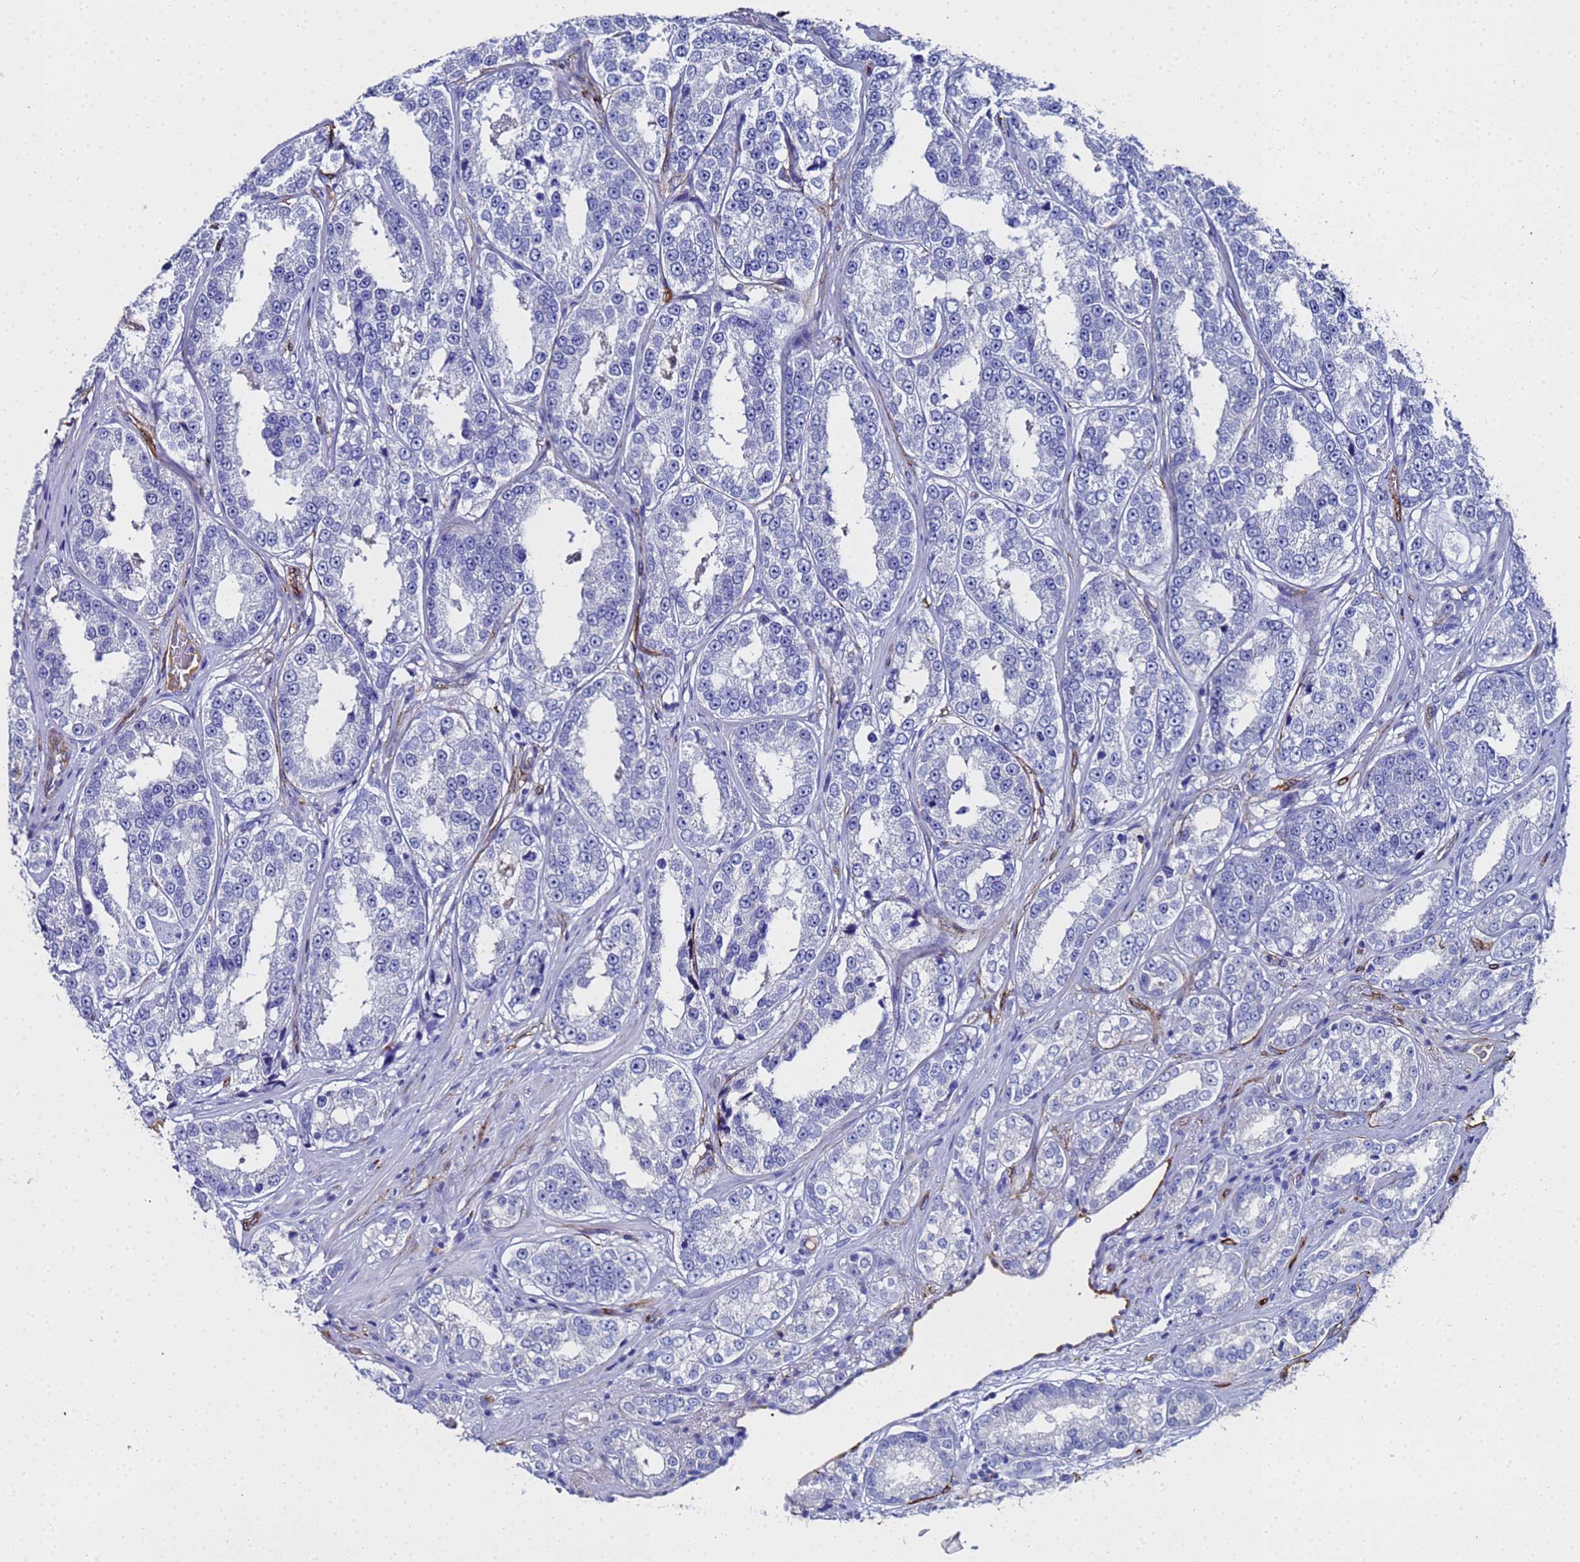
{"staining": {"intensity": "negative", "quantity": "none", "location": "none"}, "tissue": "prostate cancer", "cell_type": "Tumor cells", "image_type": "cancer", "snomed": [{"axis": "morphology", "description": "Normal tissue, NOS"}, {"axis": "morphology", "description": "Adenocarcinoma, High grade"}, {"axis": "topography", "description": "Prostate"}], "caption": "Immunohistochemistry (IHC) photomicrograph of prostate cancer (adenocarcinoma (high-grade)) stained for a protein (brown), which reveals no positivity in tumor cells. (Brightfield microscopy of DAB (3,3'-diaminobenzidine) IHC at high magnification).", "gene": "ADIPOQ", "patient": {"sex": "male", "age": 83}}